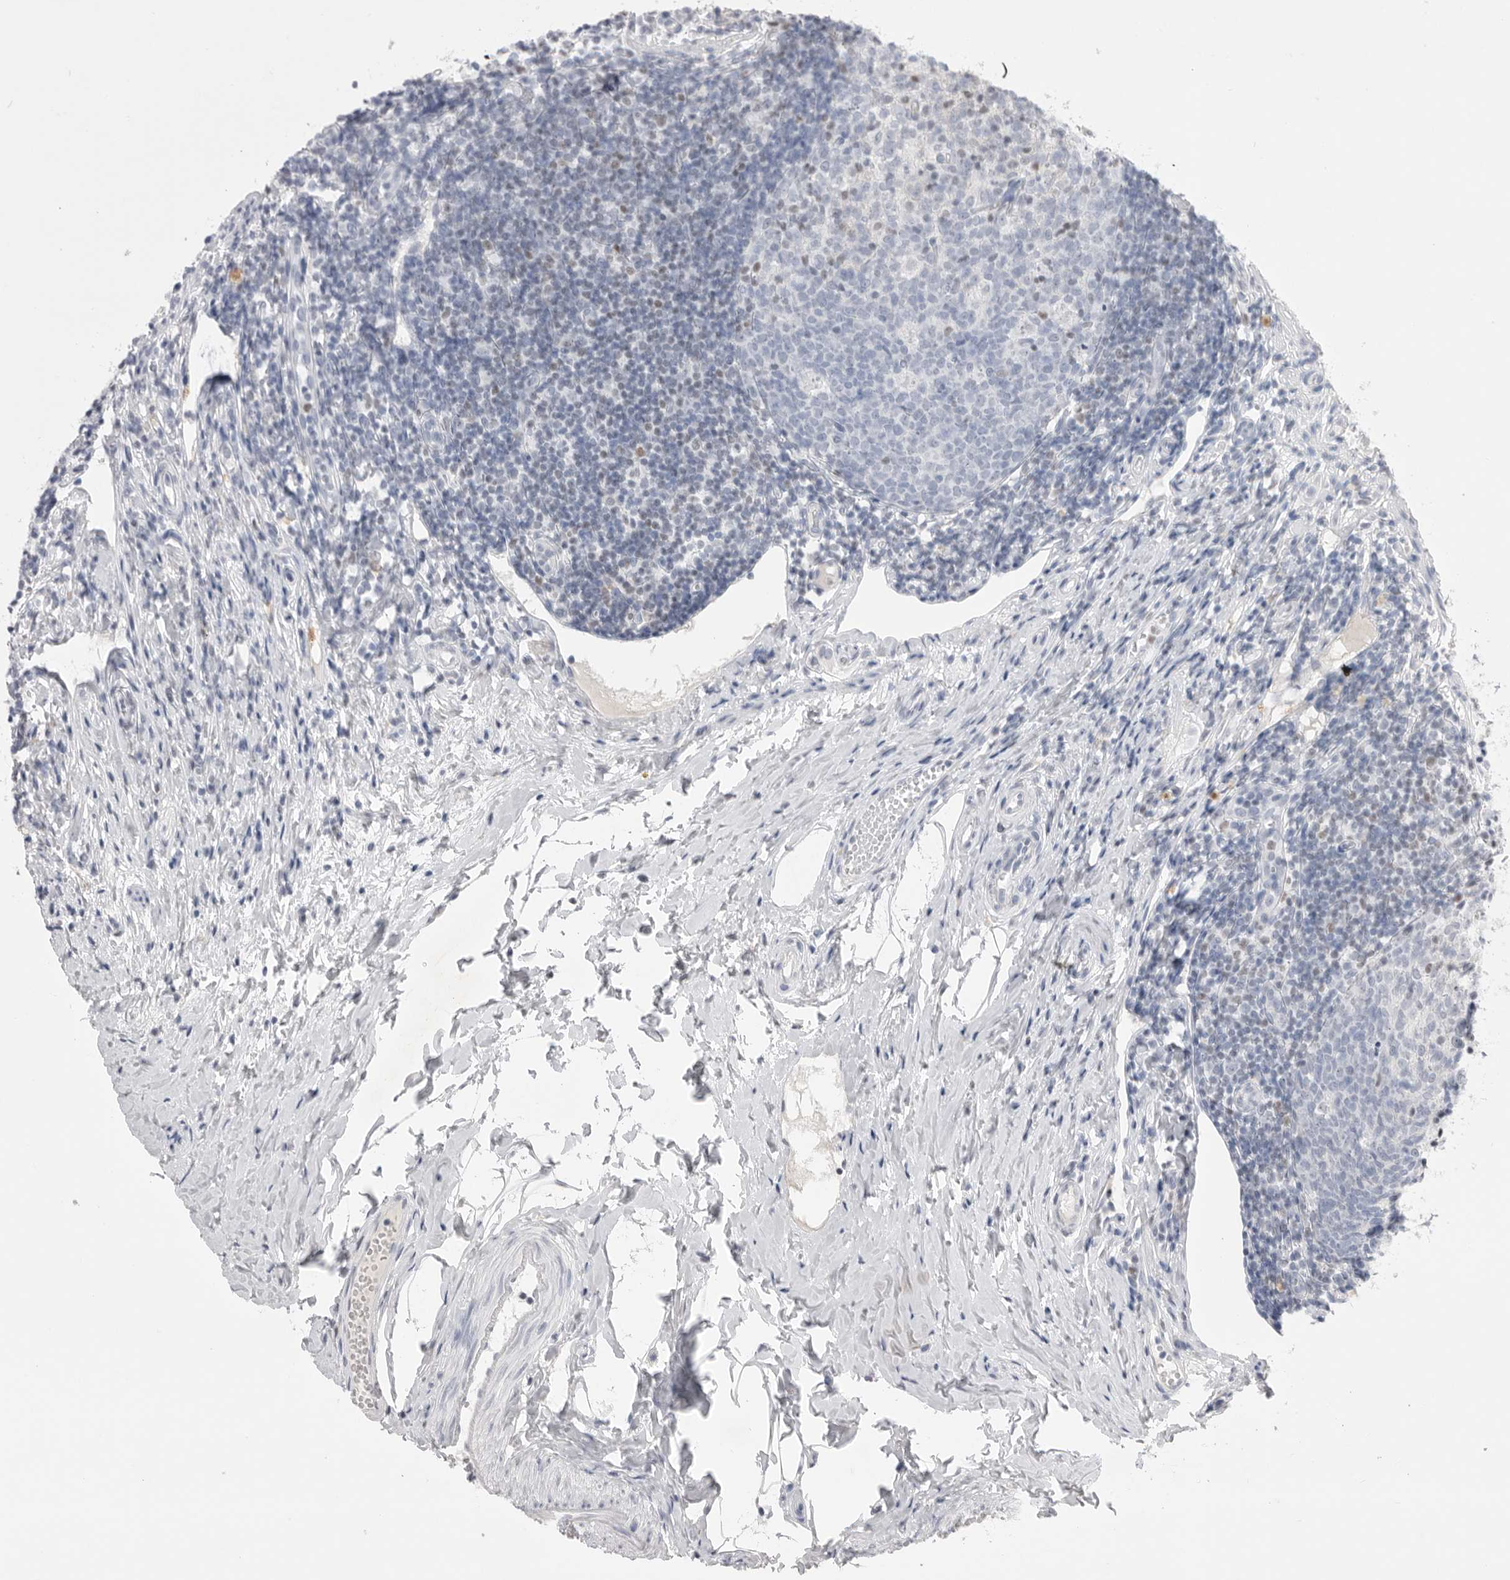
{"staining": {"intensity": "weak", "quantity": "25%-75%", "location": "nuclear"}, "tissue": "appendix", "cell_type": "Glandular cells", "image_type": "normal", "snomed": [{"axis": "morphology", "description": "Normal tissue, NOS"}, {"axis": "topography", "description": "Appendix"}], "caption": "Immunohistochemistry (IHC) of normal human appendix shows low levels of weak nuclear expression in approximately 25%-75% of glandular cells.", "gene": "ZBTB7B", "patient": {"sex": "female", "age": 20}}